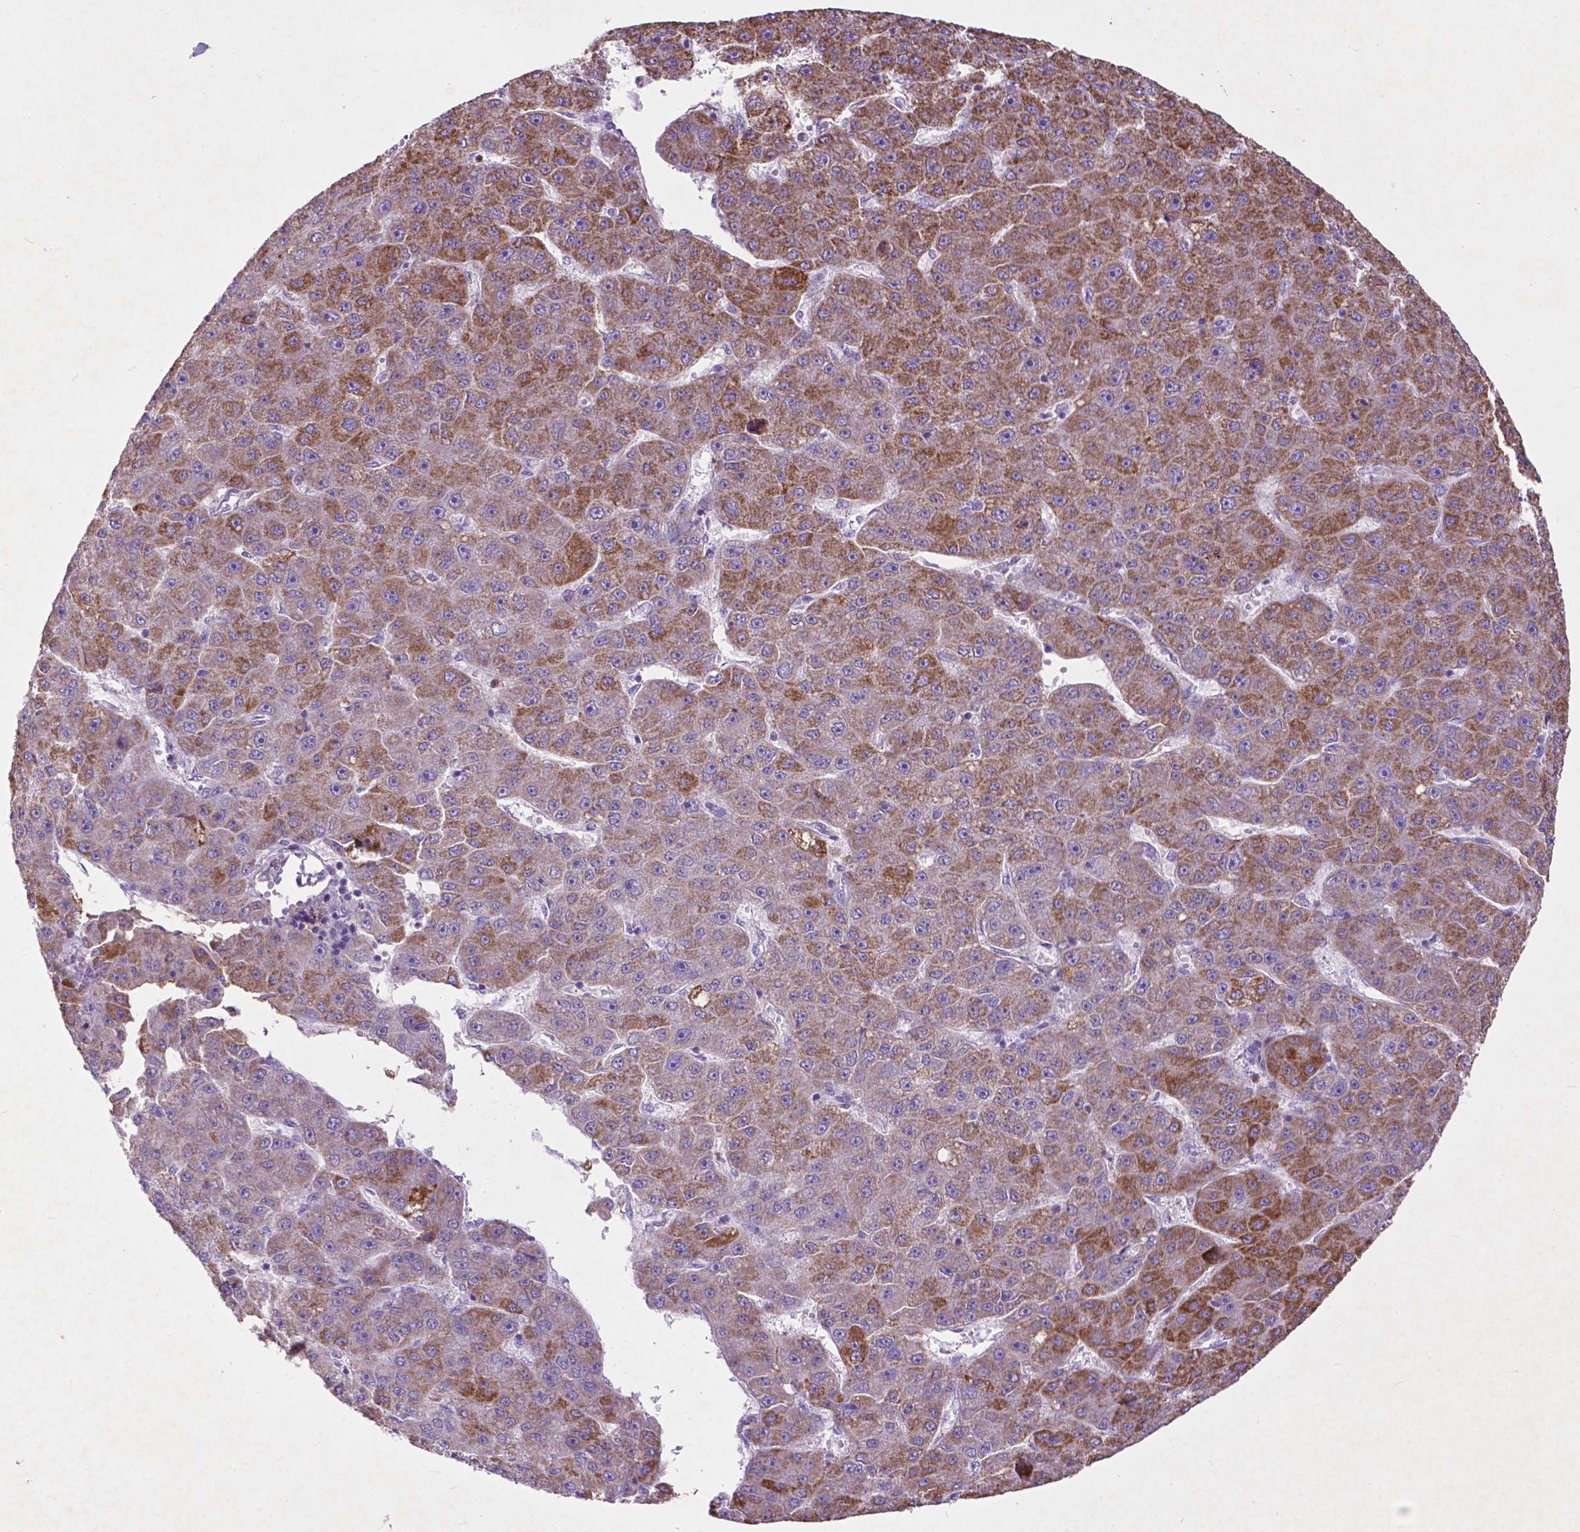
{"staining": {"intensity": "moderate", "quantity": "25%-75%", "location": "cytoplasmic/membranous"}, "tissue": "liver cancer", "cell_type": "Tumor cells", "image_type": "cancer", "snomed": [{"axis": "morphology", "description": "Carcinoma, Hepatocellular, NOS"}, {"axis": "topography", "description": "Liver"}], "caption": "Liver cancer (hepatocellular carcinoma) was stained to show a protein in brown. There is medium levels of moderate cytoplasmic/membranous expression in about 25%-75% of tumor cells.", "gene": "THEGL", "patient": {"sex": "male", "age": 67}}